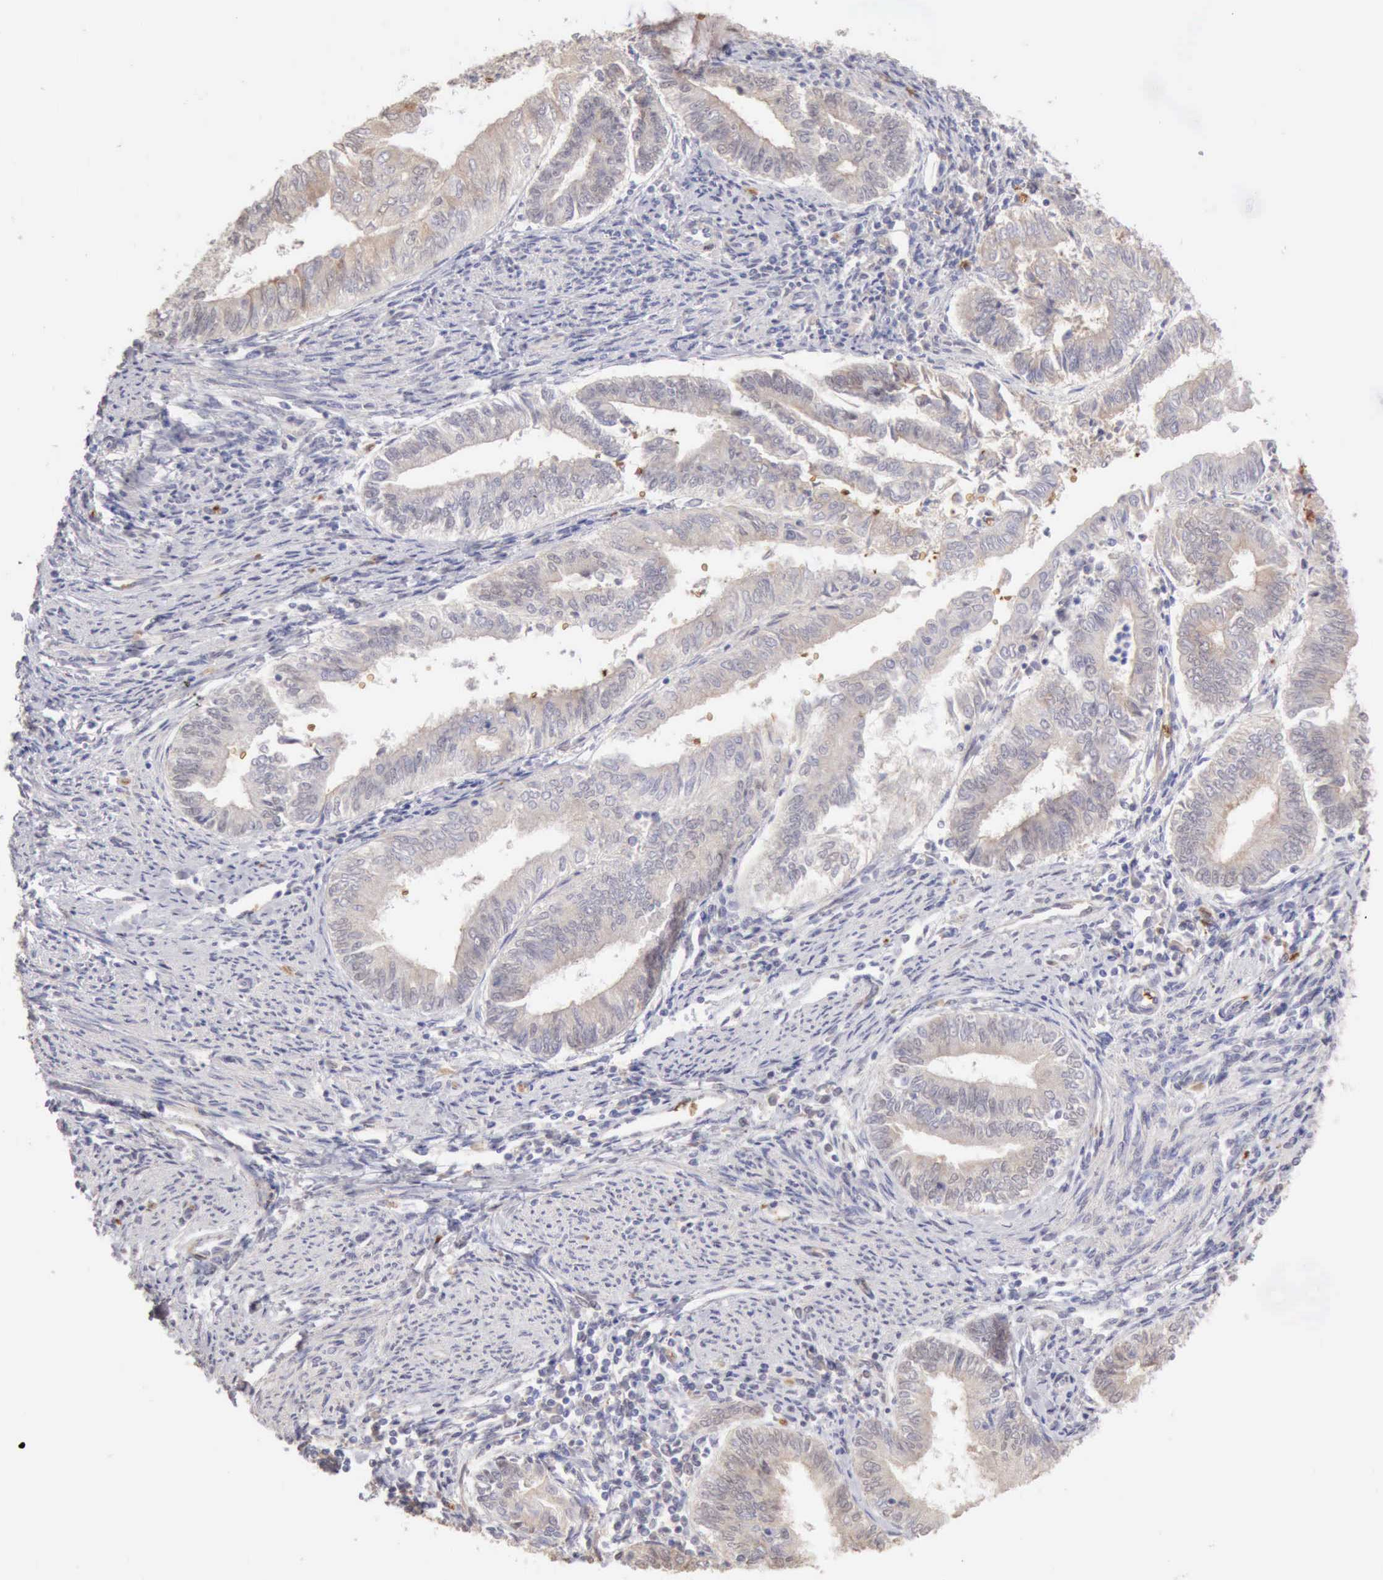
{"staining": {"intensity": "weak", "quantity": "<25%", "location": "cytoplasmic/membranous"}, "tissue": "endometrial cancer", "cell_type": "Tumor cells", "image_type": "cancer", "snomed": [{"axis": "morphology", "description": "Adenocarcinoma, NOS"}, {"axis": "topography", "description": "Endometrium"}], "caption": "Immunohistochemistry of endometrial cancer (adenocarcinoma) exhibits no expression in tumor cells.", "gene": "CFI", "patient": {"sex": "female", "age": 66}}